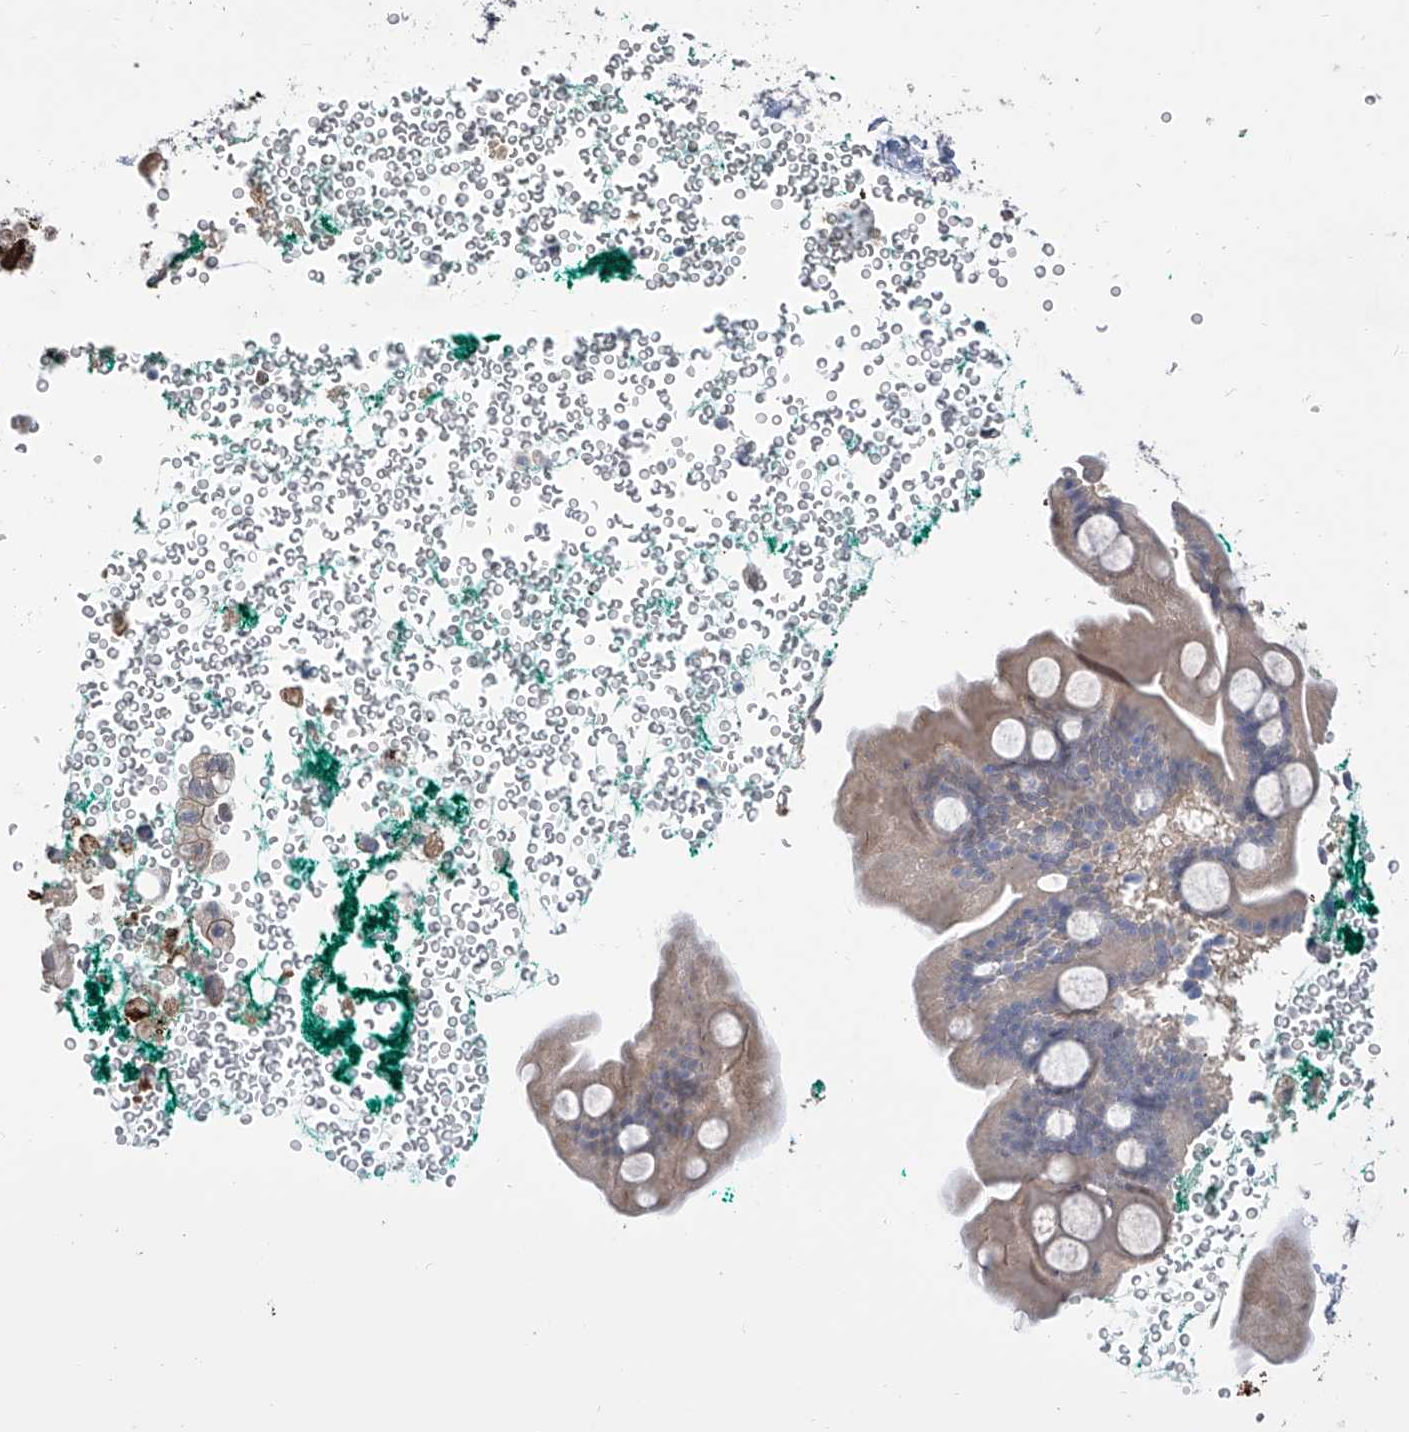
{"staining": {"intensity": "weak", "quantity": "<25%", "location": "cytoplasmic/membranous"}, "tissue": "pancreatic cancer", "cell_type": "Tumor cells", "image_type": "cancer", "snomed": [{"axis": "morphology", "description": "Adenocarcinoma, NOS"}, {"axis": "topography", "description": "Pancreas"}], "caption": "This is an IHC image of human pancreatic cancer (adenocarcinoma). There is no positivity in tumor cells.", "gene": "GPT", "patient": {"sex": "male", "age": 53}}